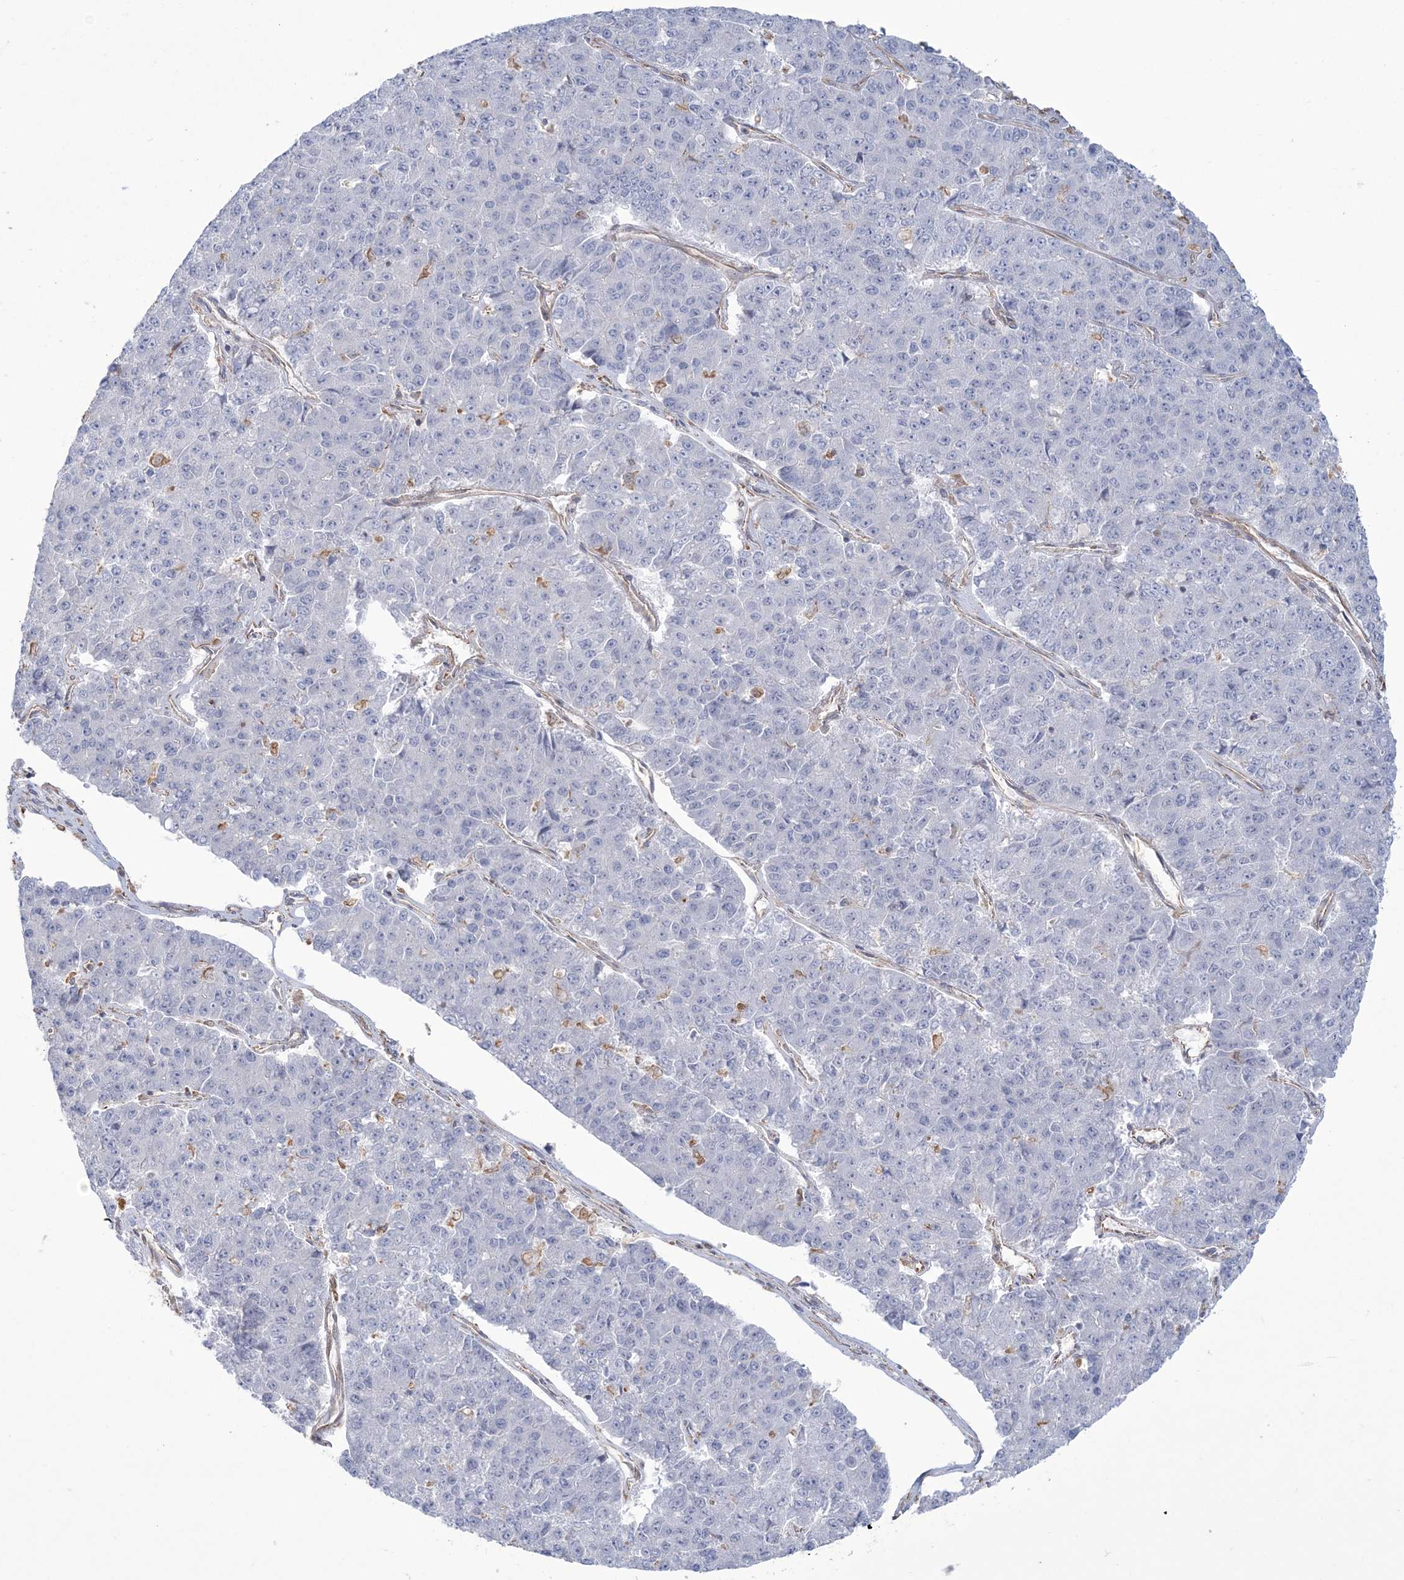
{"staining": {"intensity": "negative", "quantity": "none", "location": "none"}, "tissue": "pancreatic cancer", "cell_type": "Tumor cells", "image_type": "cancer", "snomed": [{"axis": "morphology", "description": "Adenocarcinoma, NOS"}, {"axis": "topography", "description": "Pancreas"}], "caption": "There is no significant expression in tumor cells of pancreatic adenocarcinoma.", "gene": "ZNF821", "patient": {"sex": "male", "age": 50}}